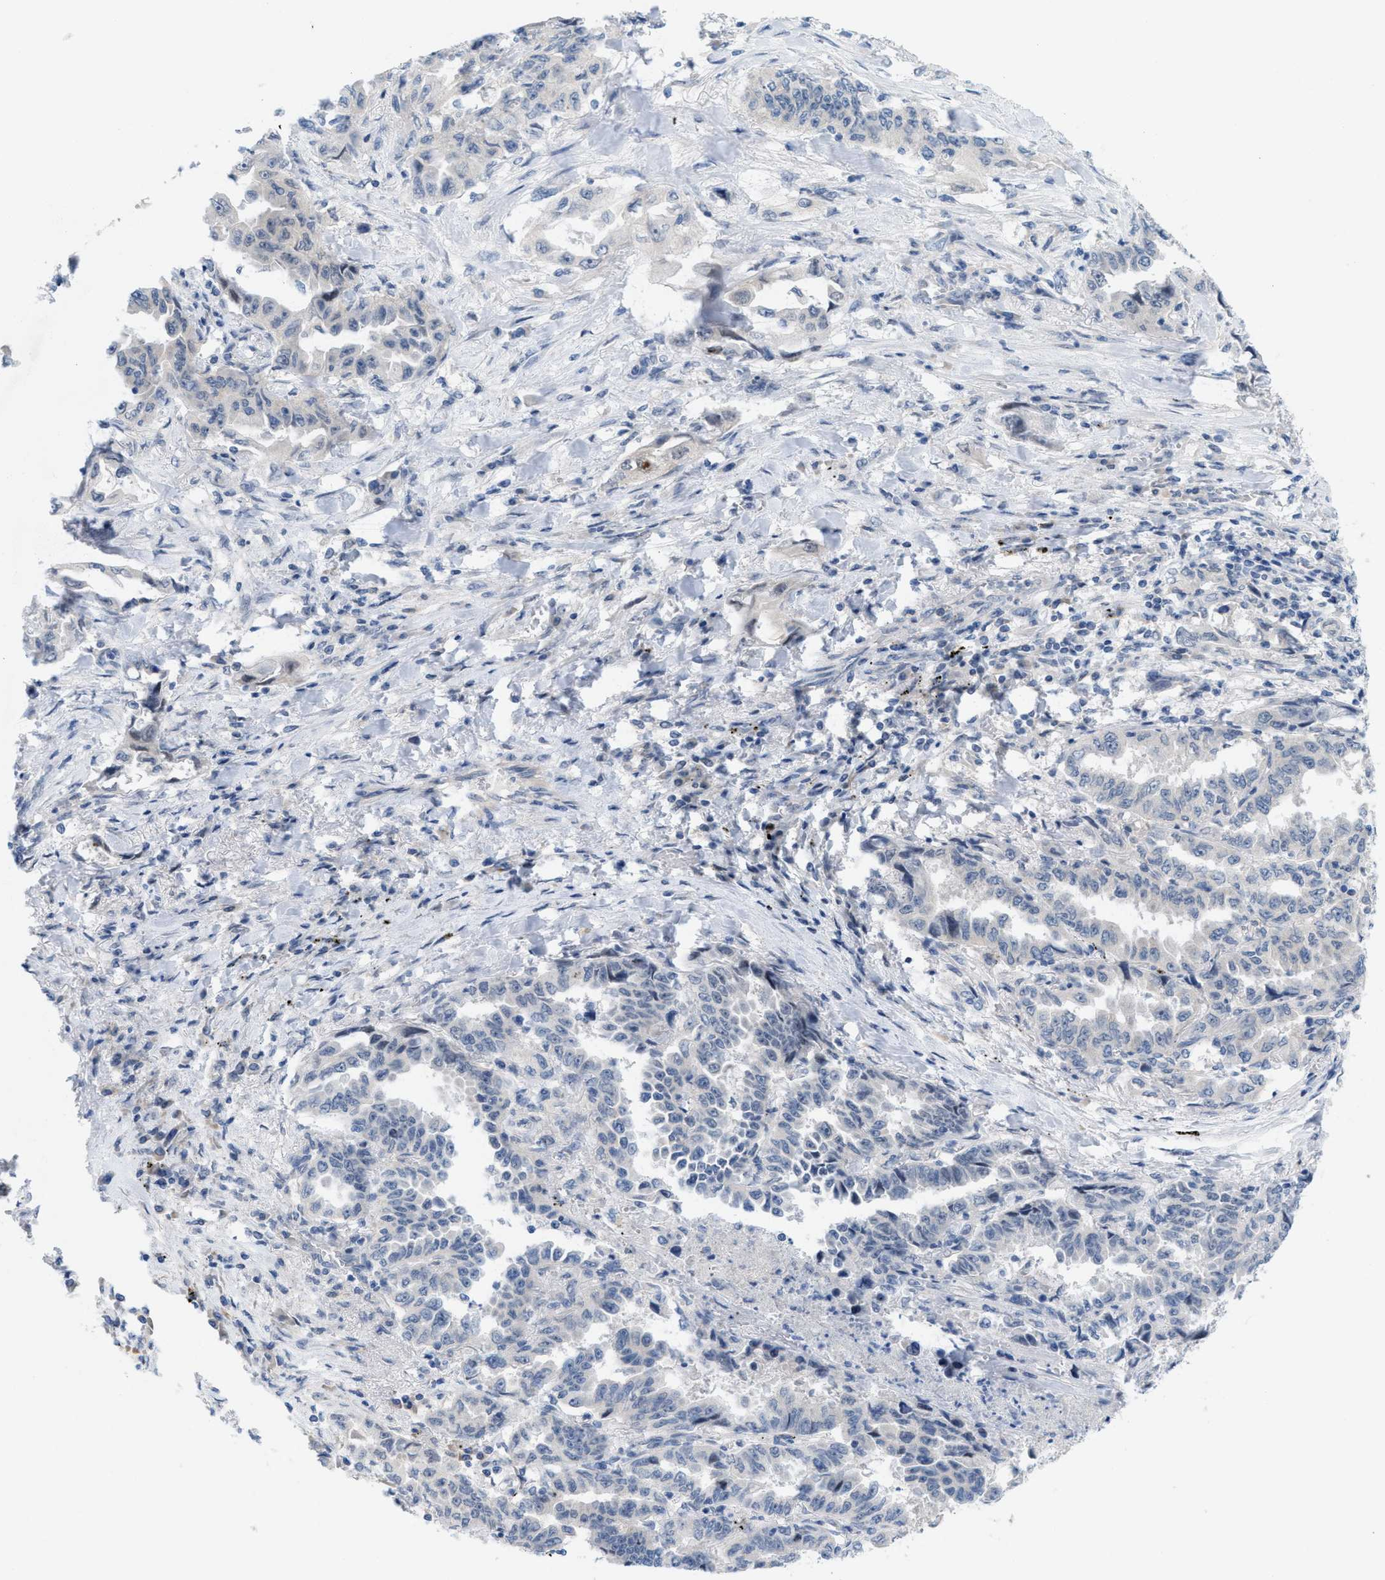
{"staining": {"intensity": "negative", "quantity": "none", "location": "none"}, "tissue": "lung cancer", "cell_type": "Tumor cells", "image_type": "cancer", "snomed": [{"axis": "morphology", "description": "Adenocarcinoma, NOS"}, {"axis": "topography", "description": "Lung"}], "caption": "Immunohistochemistry photomicrograph of neoplastic tissue: human lung cancer (adenocarcinoma) stained with DAB (3,3'-diaminobenzidine) displays no significant protein positivity in tumor cells.", "gene": "WIPI2", "patient": {"sex": "female", "age": 51}}